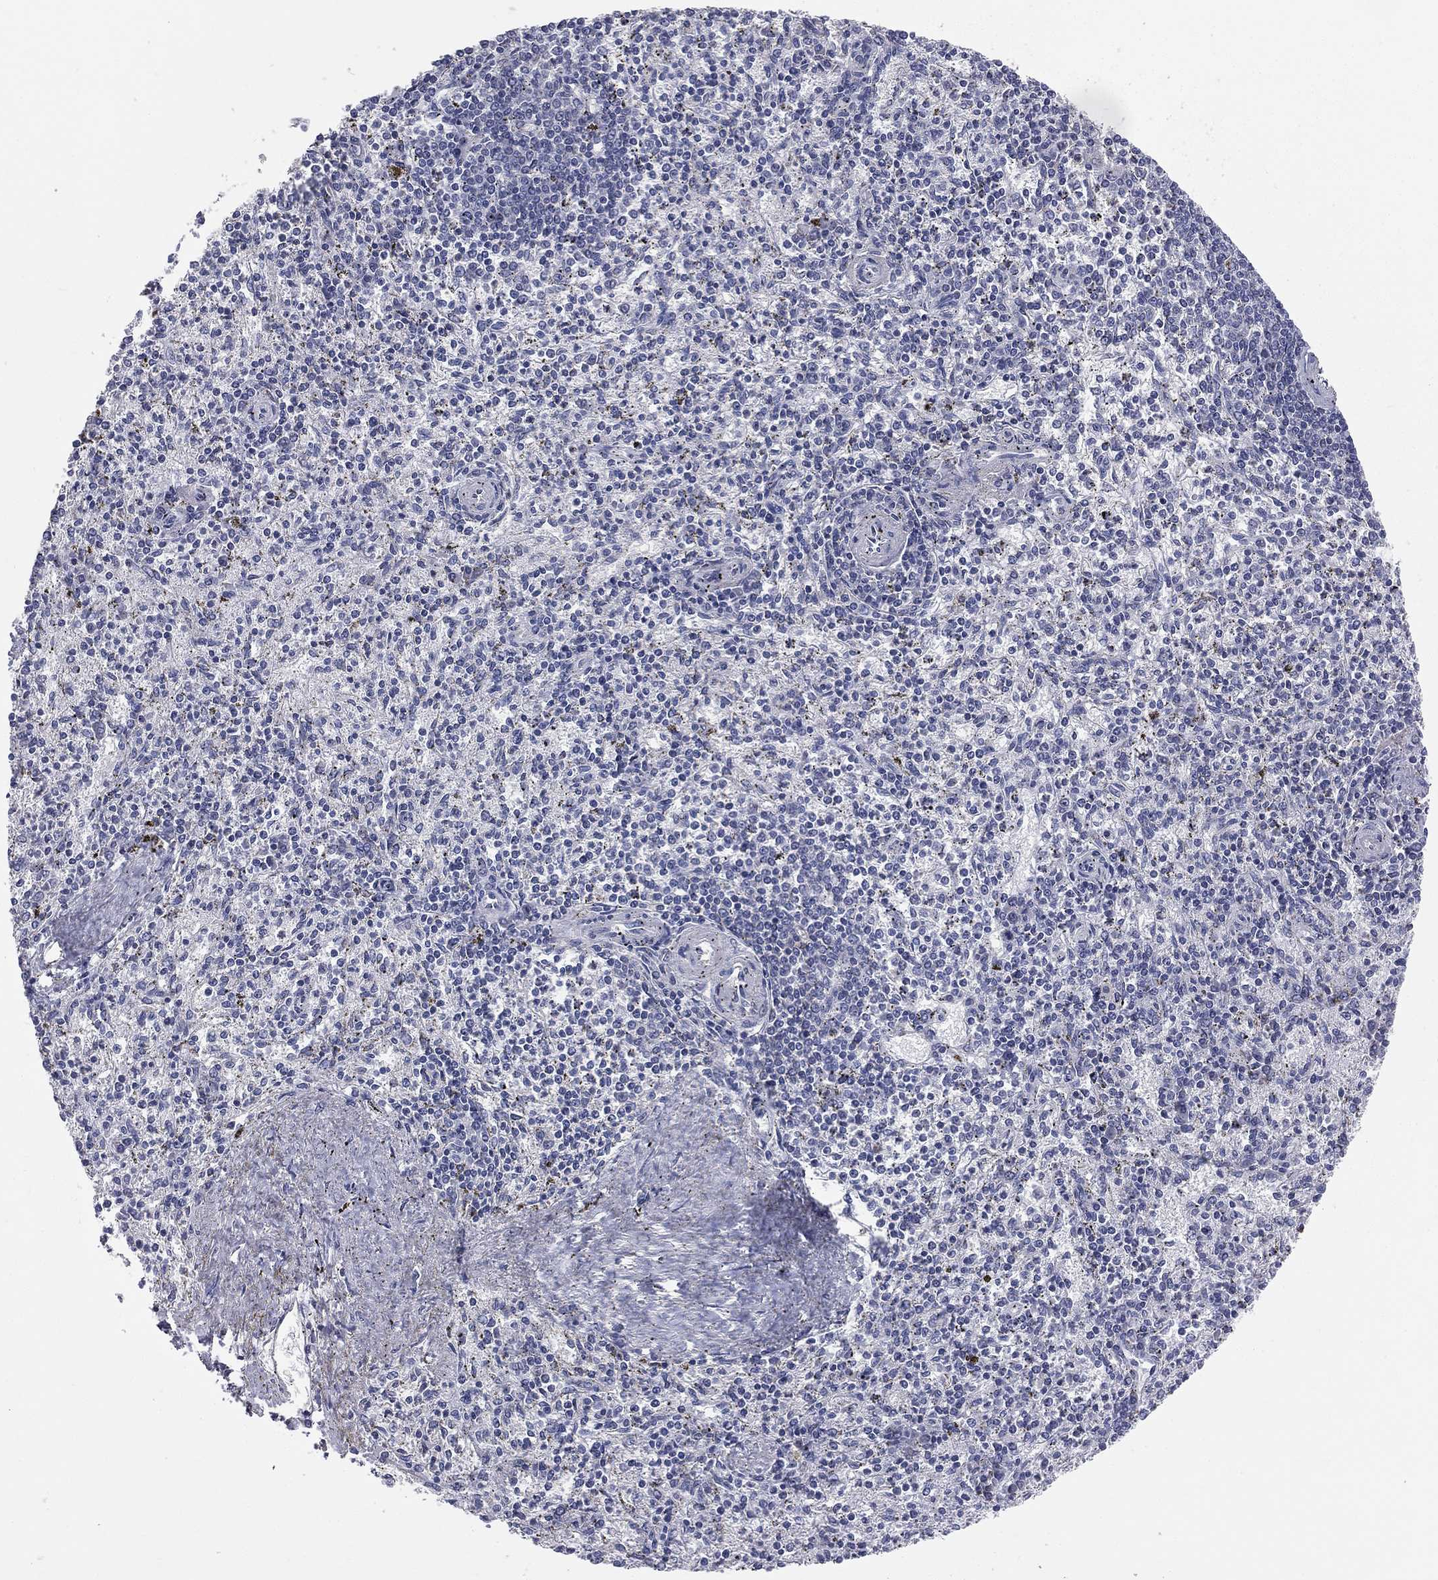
{"staining": {"intensity": "negative", "quantity": "none", "location": "none"}, "tissue": "spleen", "cell_type": "Cells in red pulp", "image_type": "normal", "snomed": [{"axis": "morphology", "description": "Normal tissue, NOS"}, {"axis": "topography", "description": "Spleen"}], "caption": "Immunohistochemistry (IHC) image of normal human spleen stained for a protein (brown), which shows no positivity in cells in red pulp.", "gene": "STK31", "patient": {"sex": "female", "age": 37}}